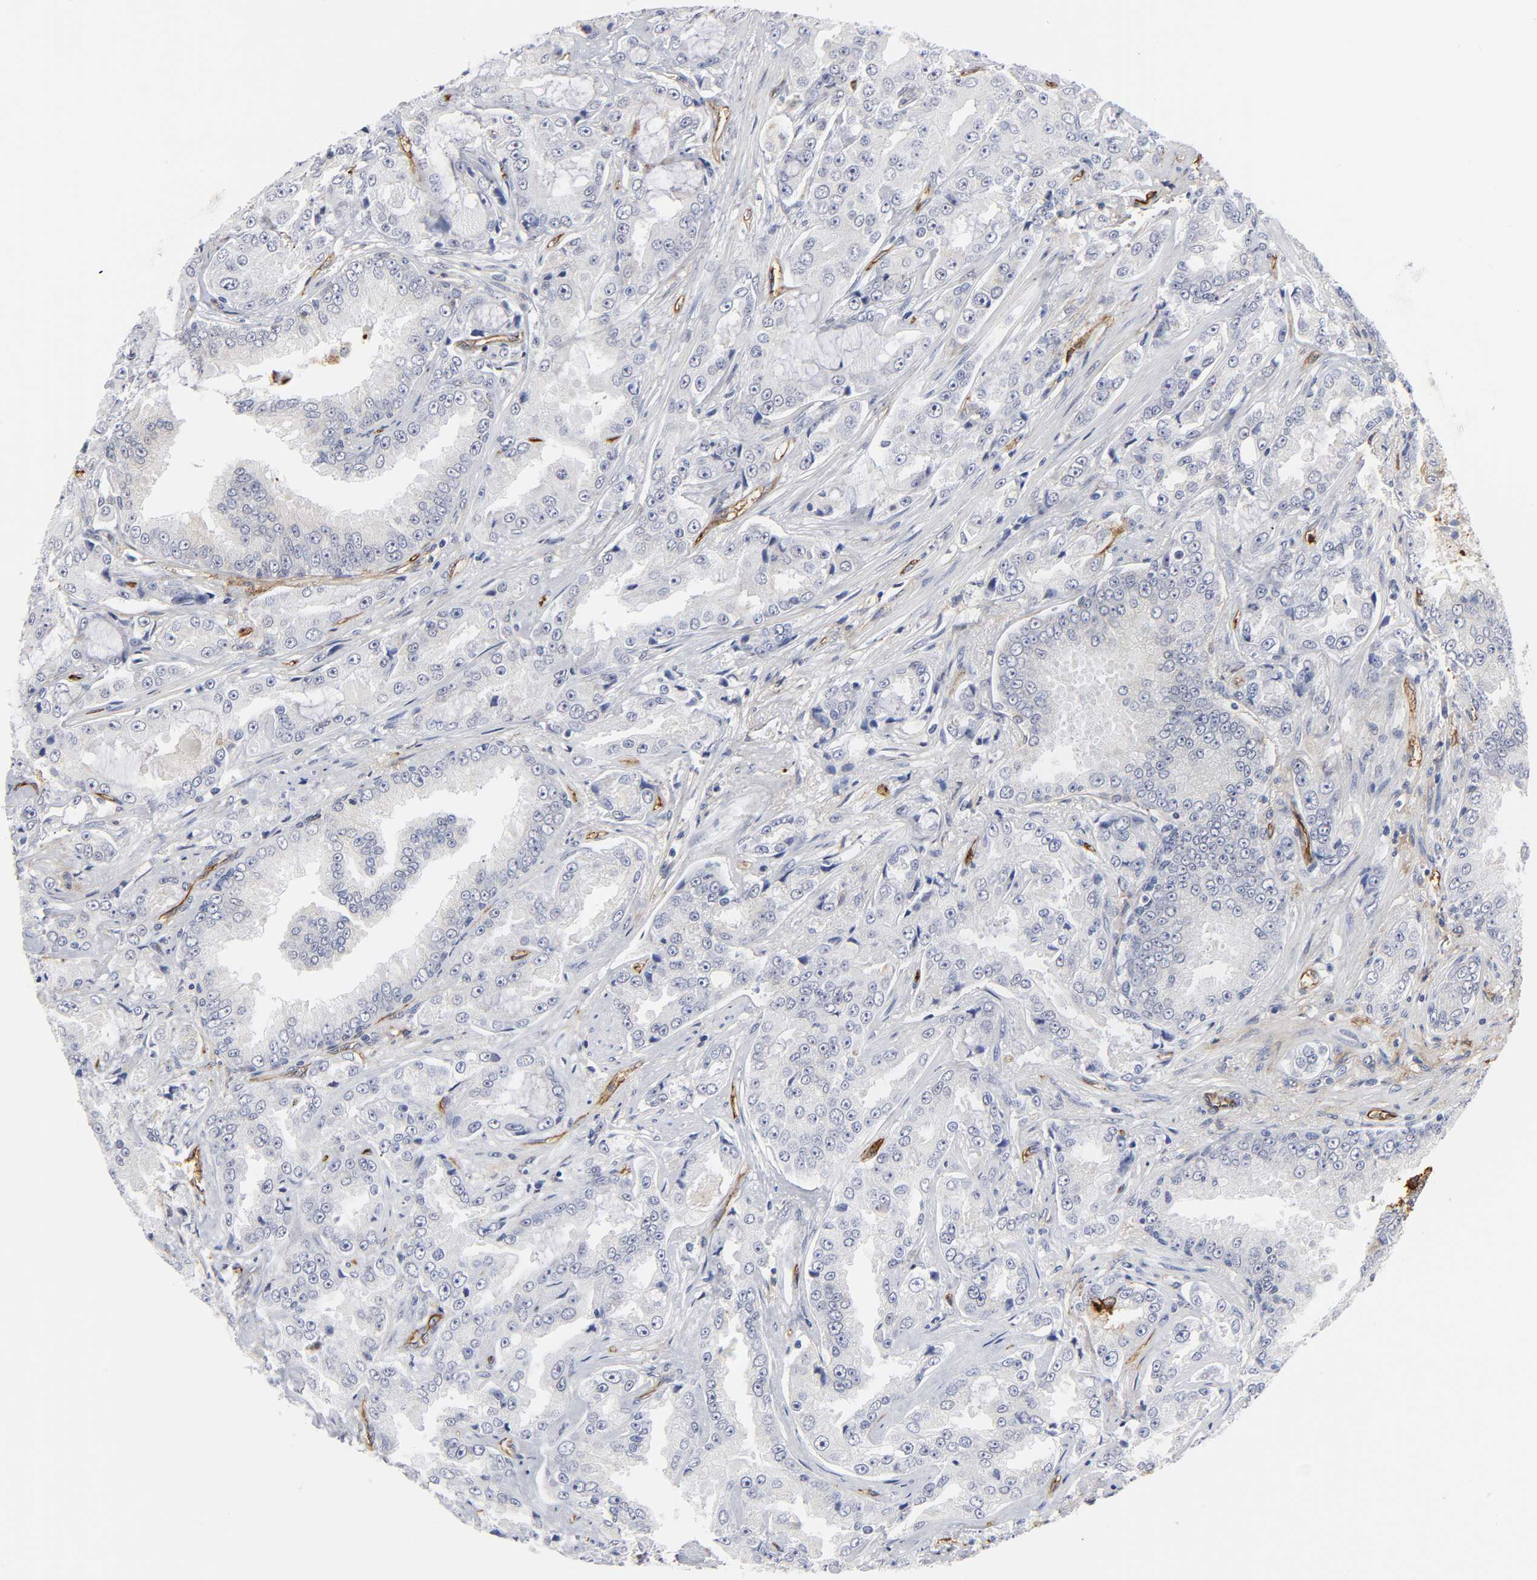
{"staining": {"intensity": "negative", "quantity": "none", "location": "none"}, "tissue": "prostate cancer", "cell_type": "Tumor cells", "image_type": "cancer", "snomed": [{"axis": "morphology", "description": "Adenocarcinoma, High grade"}, {"axis": "topography", "description": "Prostate"}], "caption": "Tumor cells show no significant expression in prostate cancer (high-grade adenocarcinoma).", "gene": "ICAM1", "patient": {"sex": "male", "age": 73}}